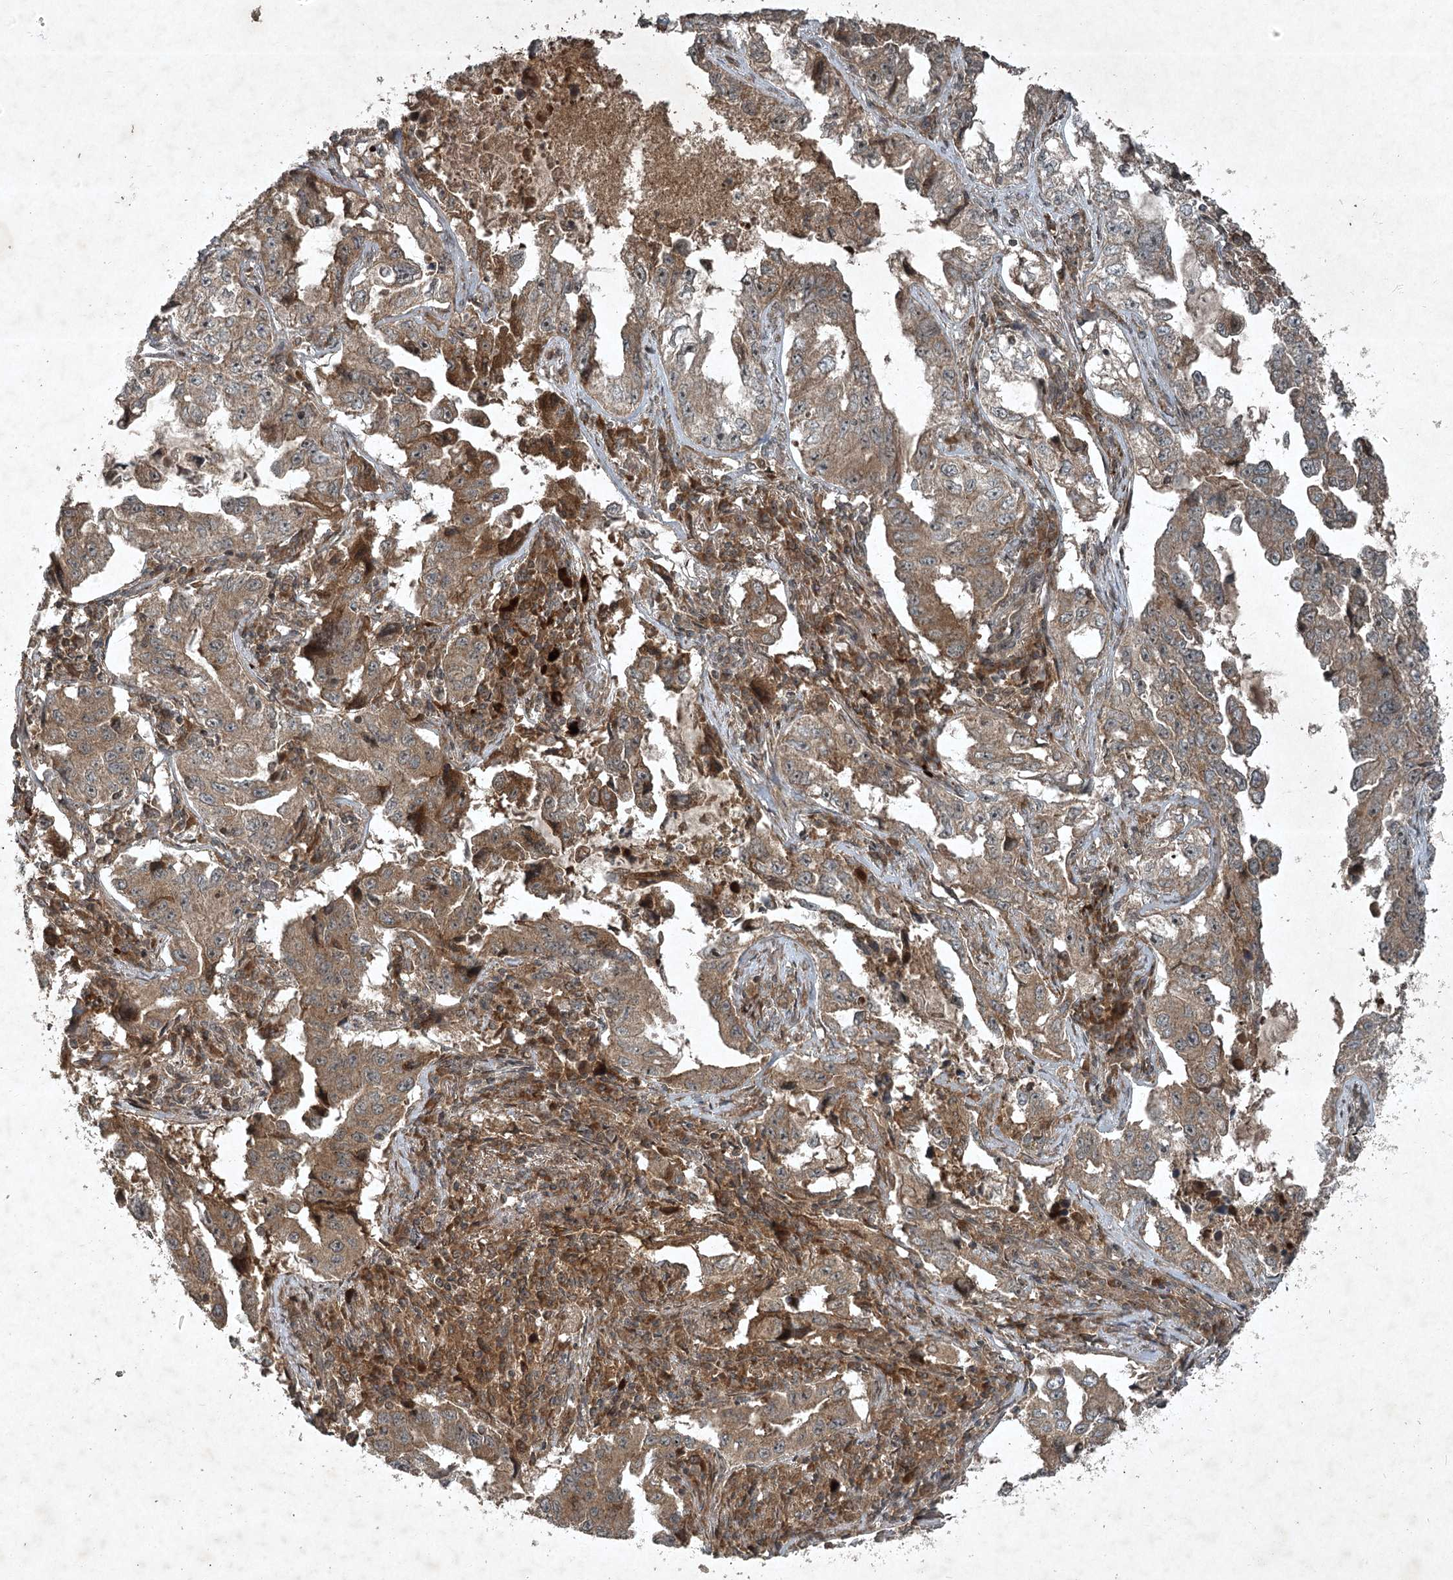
{"staining": {"intensity": "moderate", "quantity": ">75%", "location": "cytoplasmic/membranous"}, "tissue": "lung cancer", "cell_type": "Tumor cells", "image_type": "cancer", "snomed": [{"axis": "morphology", "description": "Adenocarcinoma, NOS"}, {"axis": "topography", "description": "Lung"}], "caption": "Lung adenocarcinoma was stained to show a protein in brown. There is medium levels of moderate cytoplasmic/membranous expression in about >75% of tumor cells. (DAB IHC, brown staining for protein, blue staining for nuclei).", "gene": "UNC93A", "patient": {"sex": "female", "age": 51}}